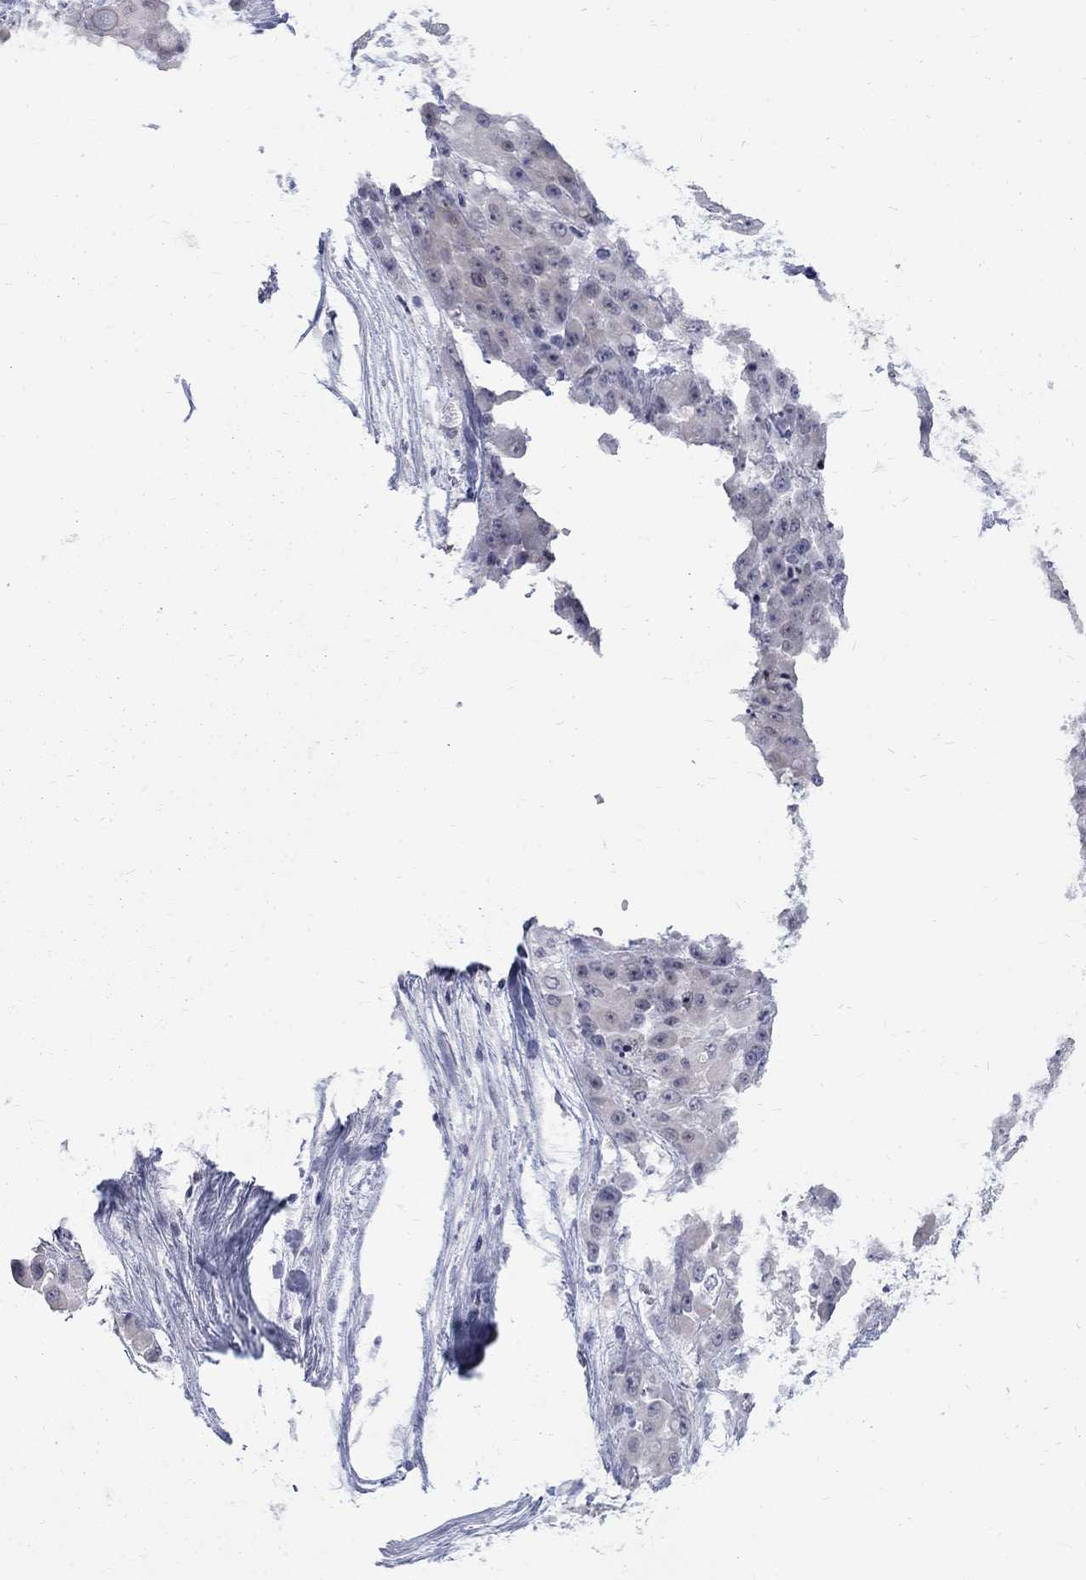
{"staining": {"intensity": "negative", "quantity": "none", "location": "none"}, "tissue": "stomach cancer", "cell_type": "Tumor cells", "image_type": "cancer", "snomed": [{"axis": "morphology", "description": "Adenocarcinoma, NOS"}, {"axis": "topography", "description": "Stomach"}], "caption": "DAB (3,3'-diaminobenzidine) immunohistochemical staining of human adenocarcinoma (stomach) reveals no significant staining in tumor cells.", "gene": "CTNND2", "patient": {"sex": "female", "age": 76}}